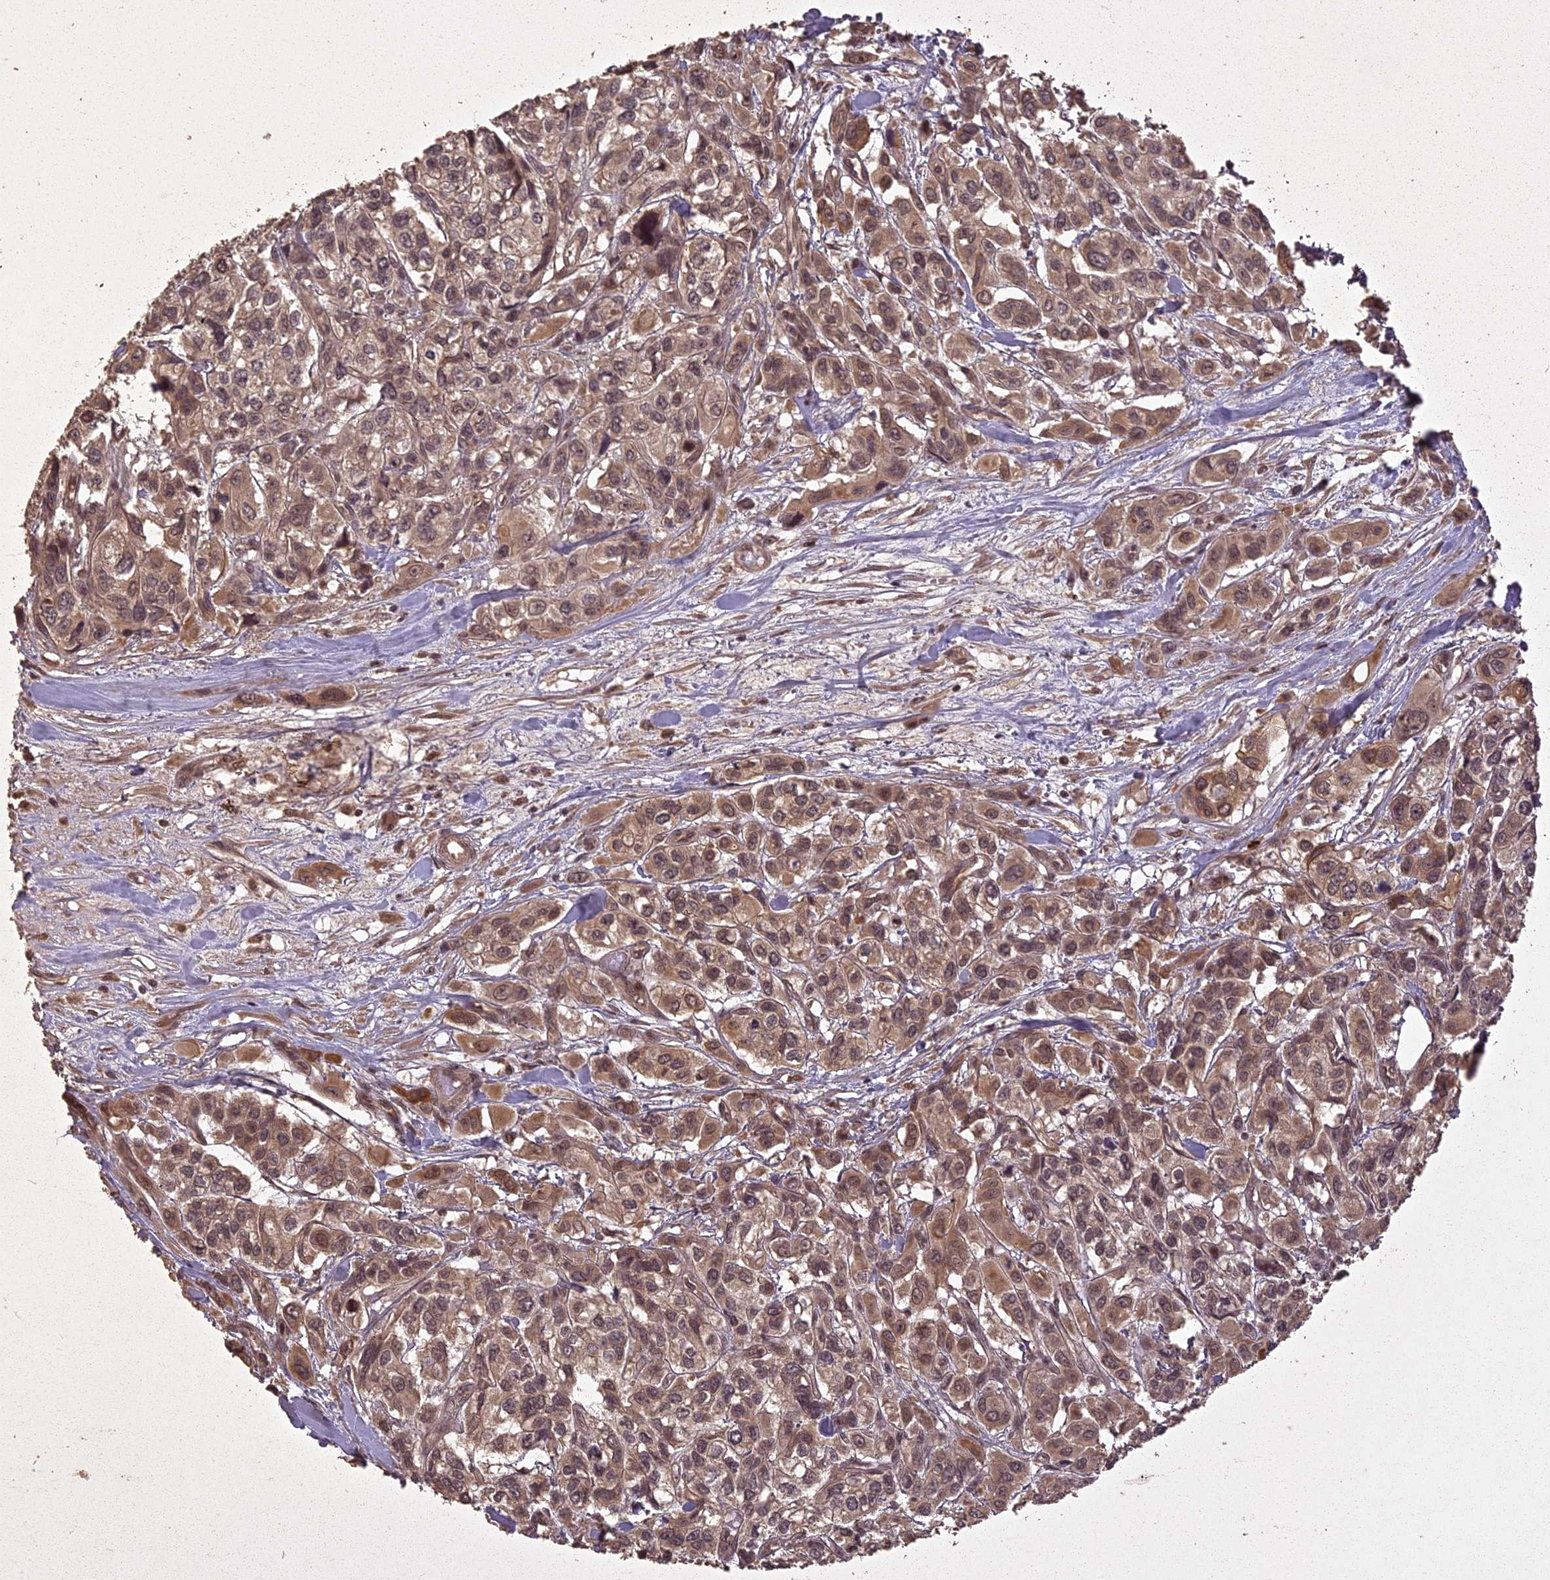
{"staining": {"intensity": "weak", "quantity": ">75%", "location": "cytoplasmic/membranous"}, "tissue": "urothelial cancer", "cell_type": "Tumor cells", "image_type": "cancer", "snomed": [{"axis": "morphology", "description": "Urothelial carcinoma, High grade"}, {"axis": "topography", "description": "Urinary bladder"}], "caption": "Immunohistochemistry (DAB (3,3'-diaminobenzidine)) staining of human urothelial cancer demonstrates weak cytoplasmic/membranous protein staining in about >75% of tumor cells.", "gene": "LIN37", "patient": {"sex": "male", "age": 67}}